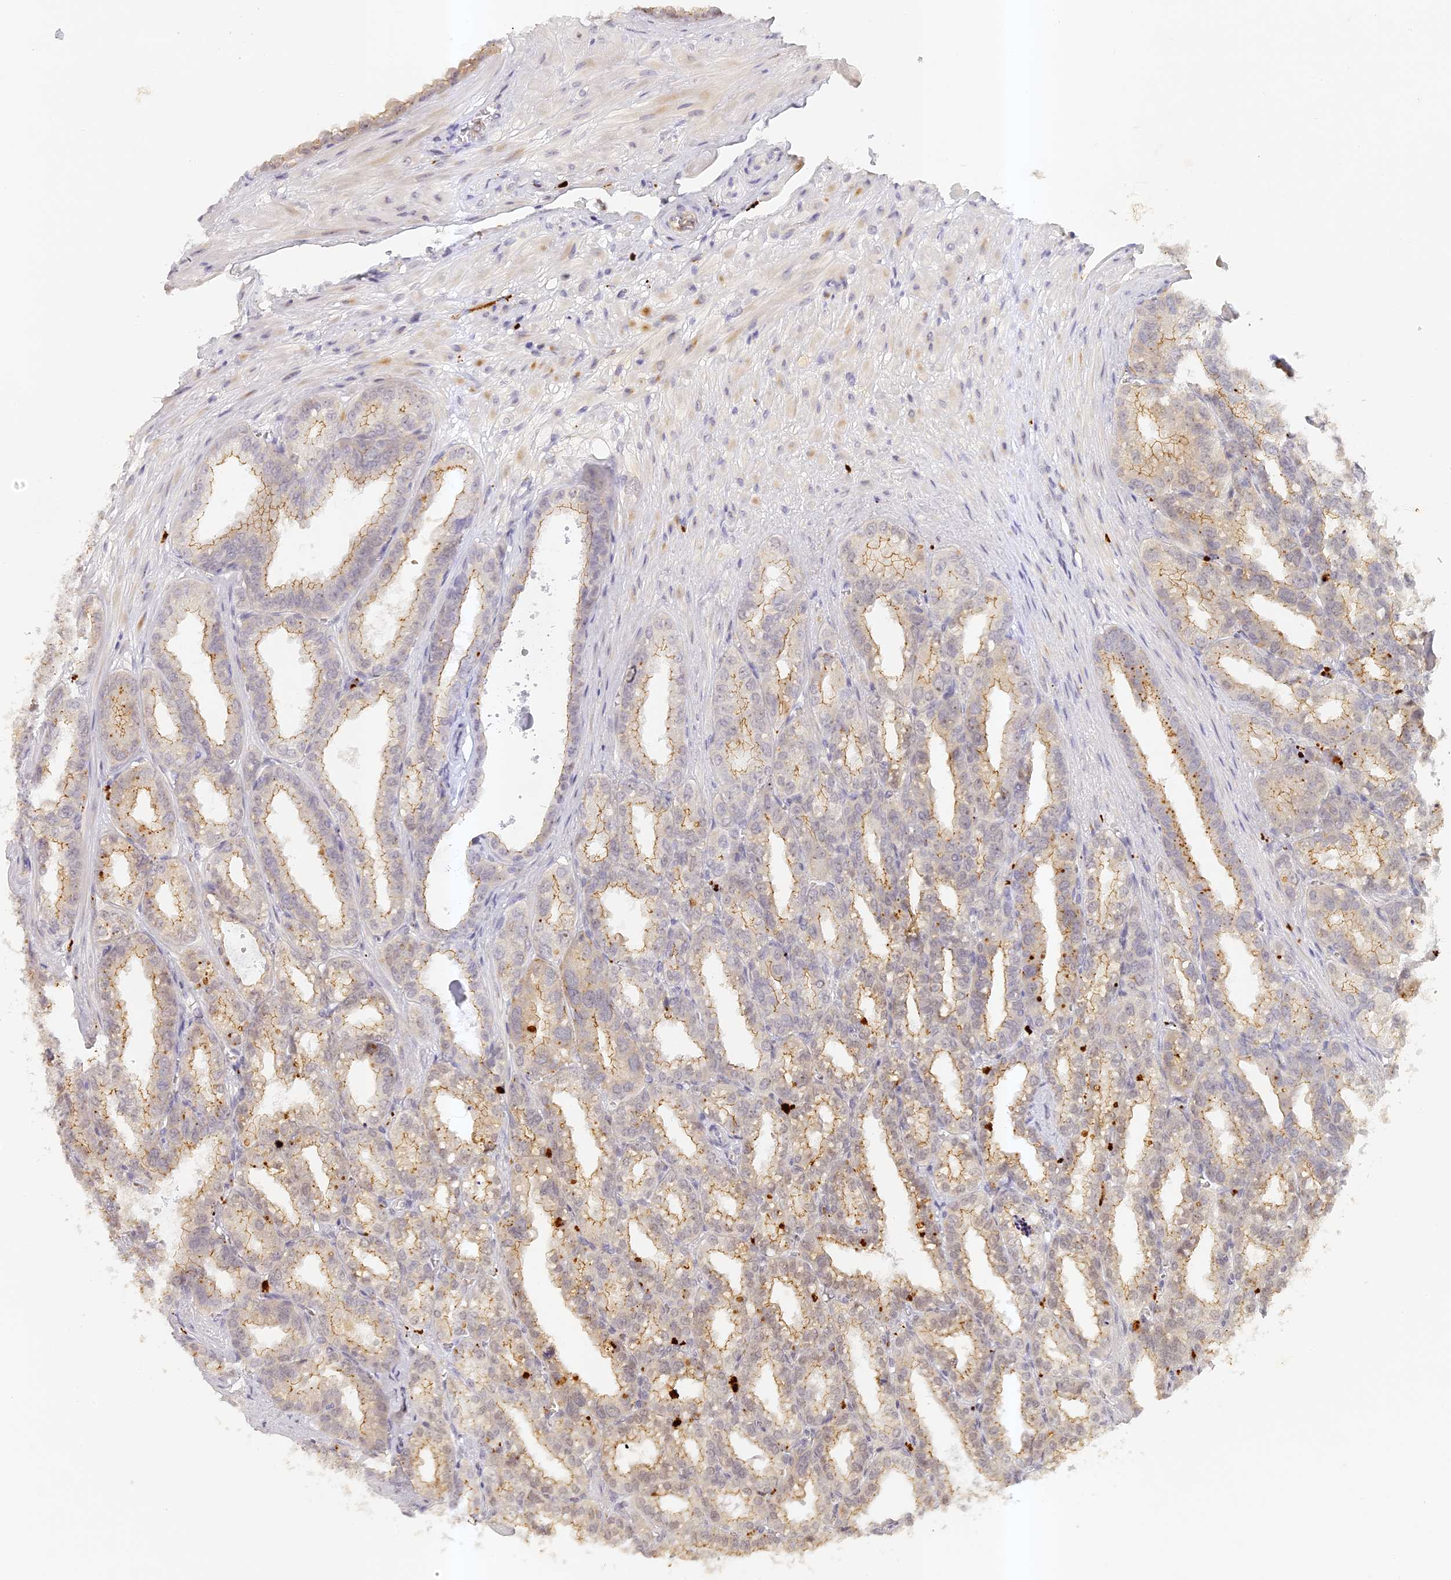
{"staining": {"intensity": "moderate", "quantity": "25%-75%", "location": "cytoplasmic/membranous"}, "tissue": "seminal vesicle", "cell_type": "Glandular cells", "image_type": "normal", "snomed": [{"axis": "morphology", "description": "Normal tissue, NOS"}, {"axis": "topography", "description": "Prostate"}, {"axis": "topography", "description": "Seminal veicle"}], "caption": "DAB immunohistochemical staining of benign human seminal vesicle displays moderate cytoplasmic/membranous protein expression in about 25%-75% of glandular cells.", "gene": "ELL3", "patient": {"sex": "male", "age": 51}}